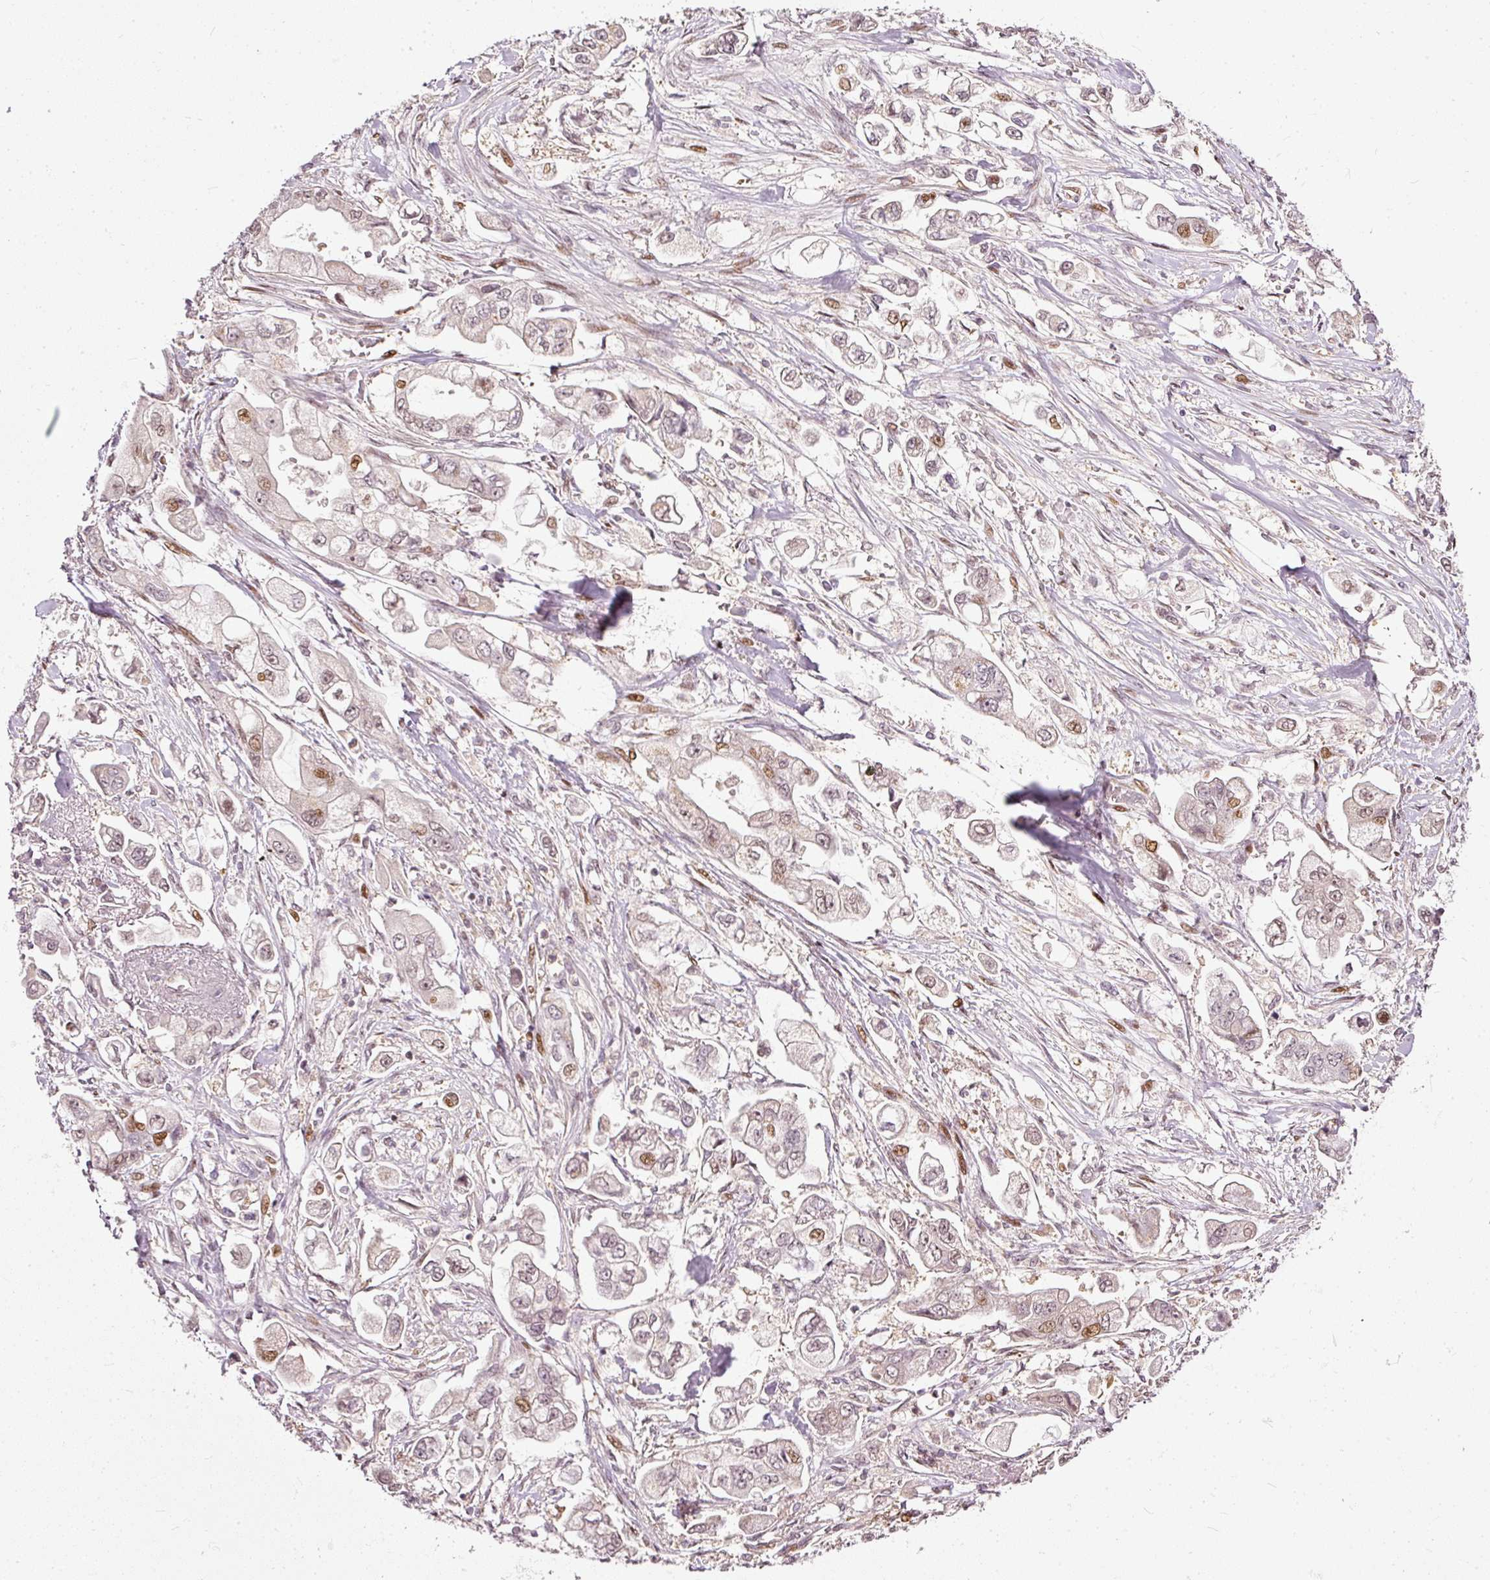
{"staining": {"intensity": "moderate", "quantity": "<25%", "location": "nuclear"}, "tissue": "stomach cancer", "cell_type": "Tumor cells", "image_type": "cancer", "snomed": [{"axis": "morphology", "description": "Adenocarcinoma, NOS"}, {"axis": "topography", "description": "Stomach"}], "caption": "The image demonstrates staining of stomach cancer, revealing moderate nuclear protein positivity (brown color) within tumor cells.", "gene": "ZNF778", "patient": {"sex": "male", "age": 62}}